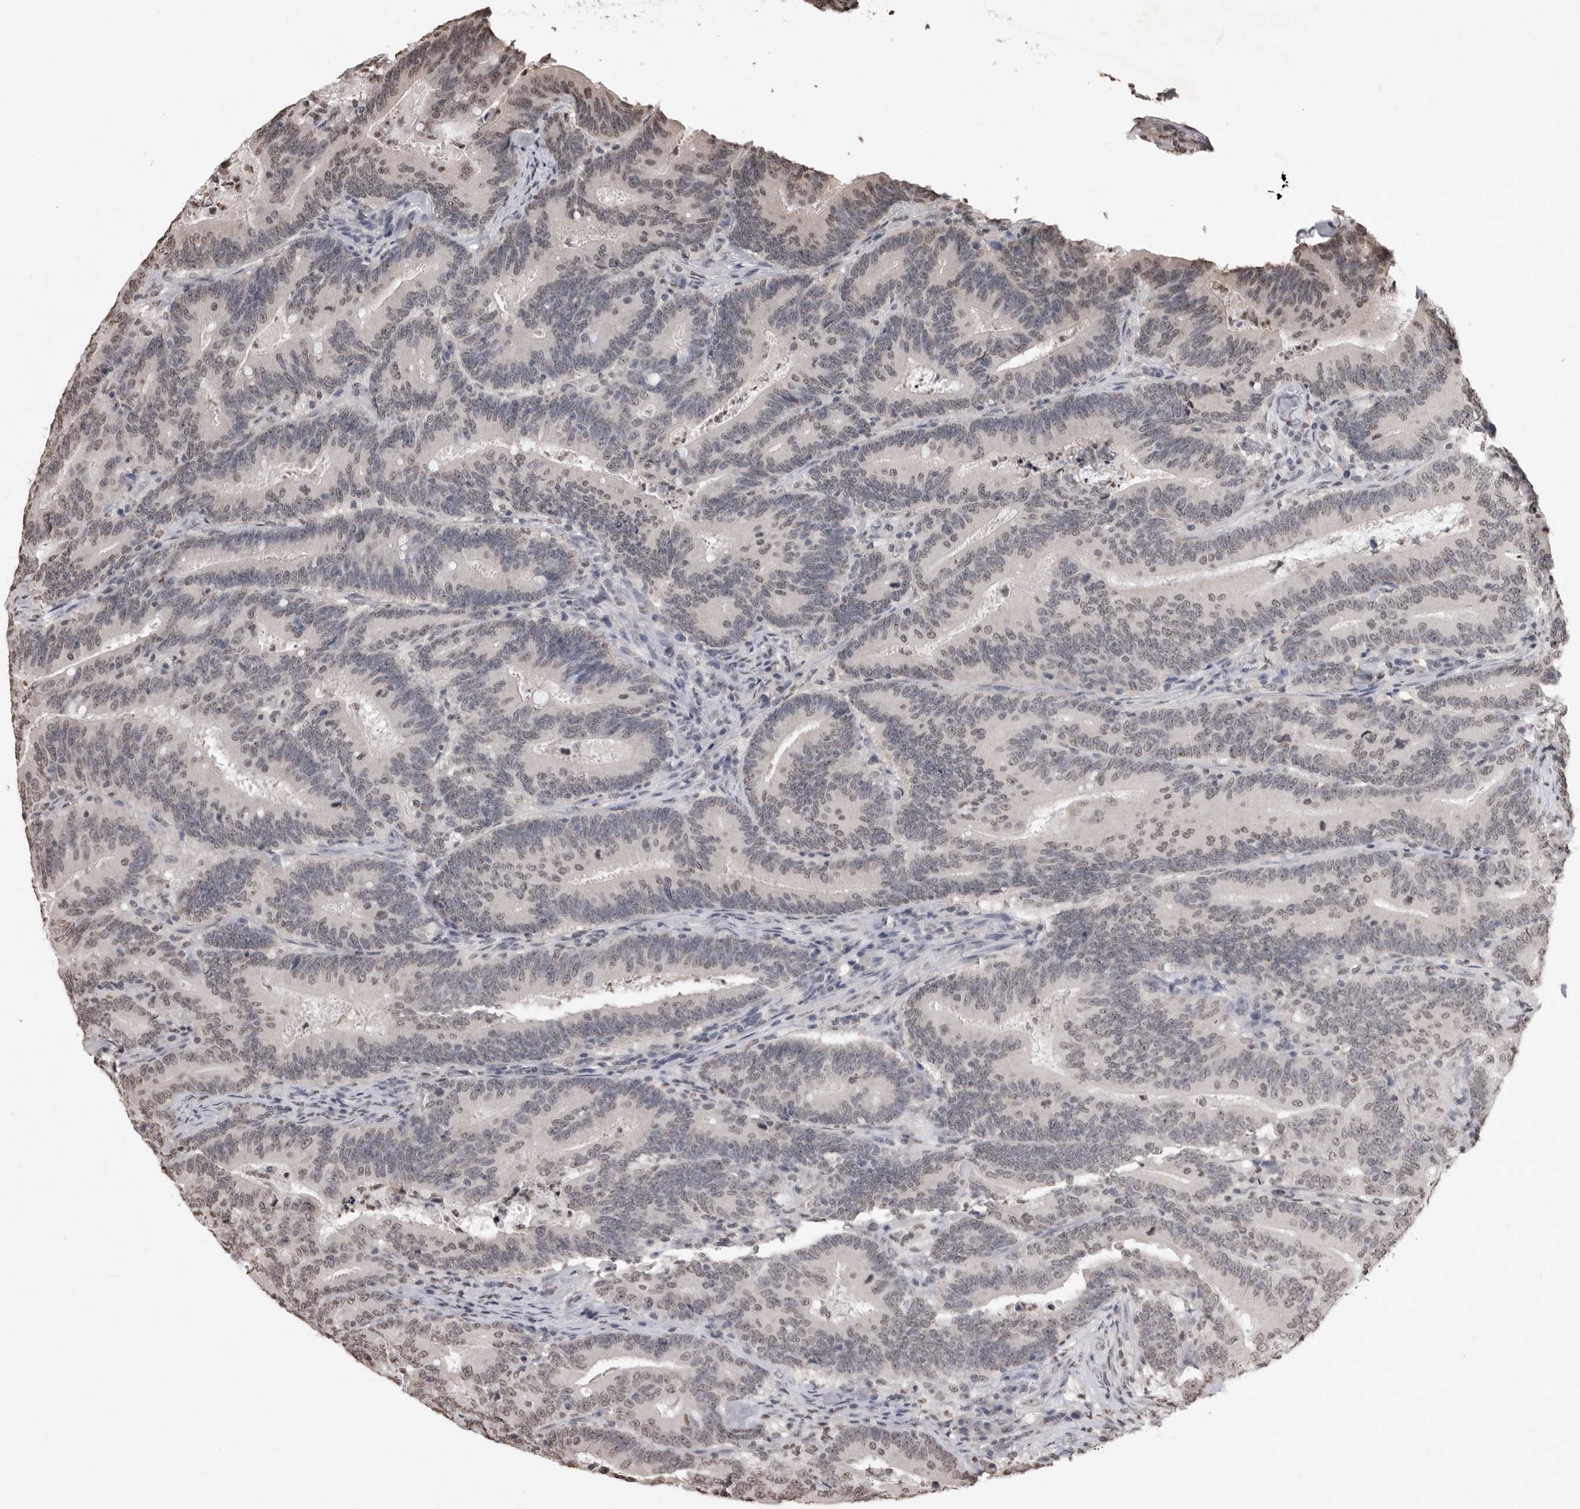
{"staining": {"intensity": "weak", "quantity": "<25%", "location": "nuclear"}, "tissue": "colorectal cancer", "cell_type": "Tumor cells", "image_type": "cancer", "snomed": [{"axis": "morphology", "description": "Adenocarcinoma, NOS"}, {"axis": "topography", "description": "Colon"}], "caption": "Tumor cells show no significant positivity in adenocarcinoma (colorectal).", "gene": "WDR45", "patient": {"sex": "female", "age": 66}}